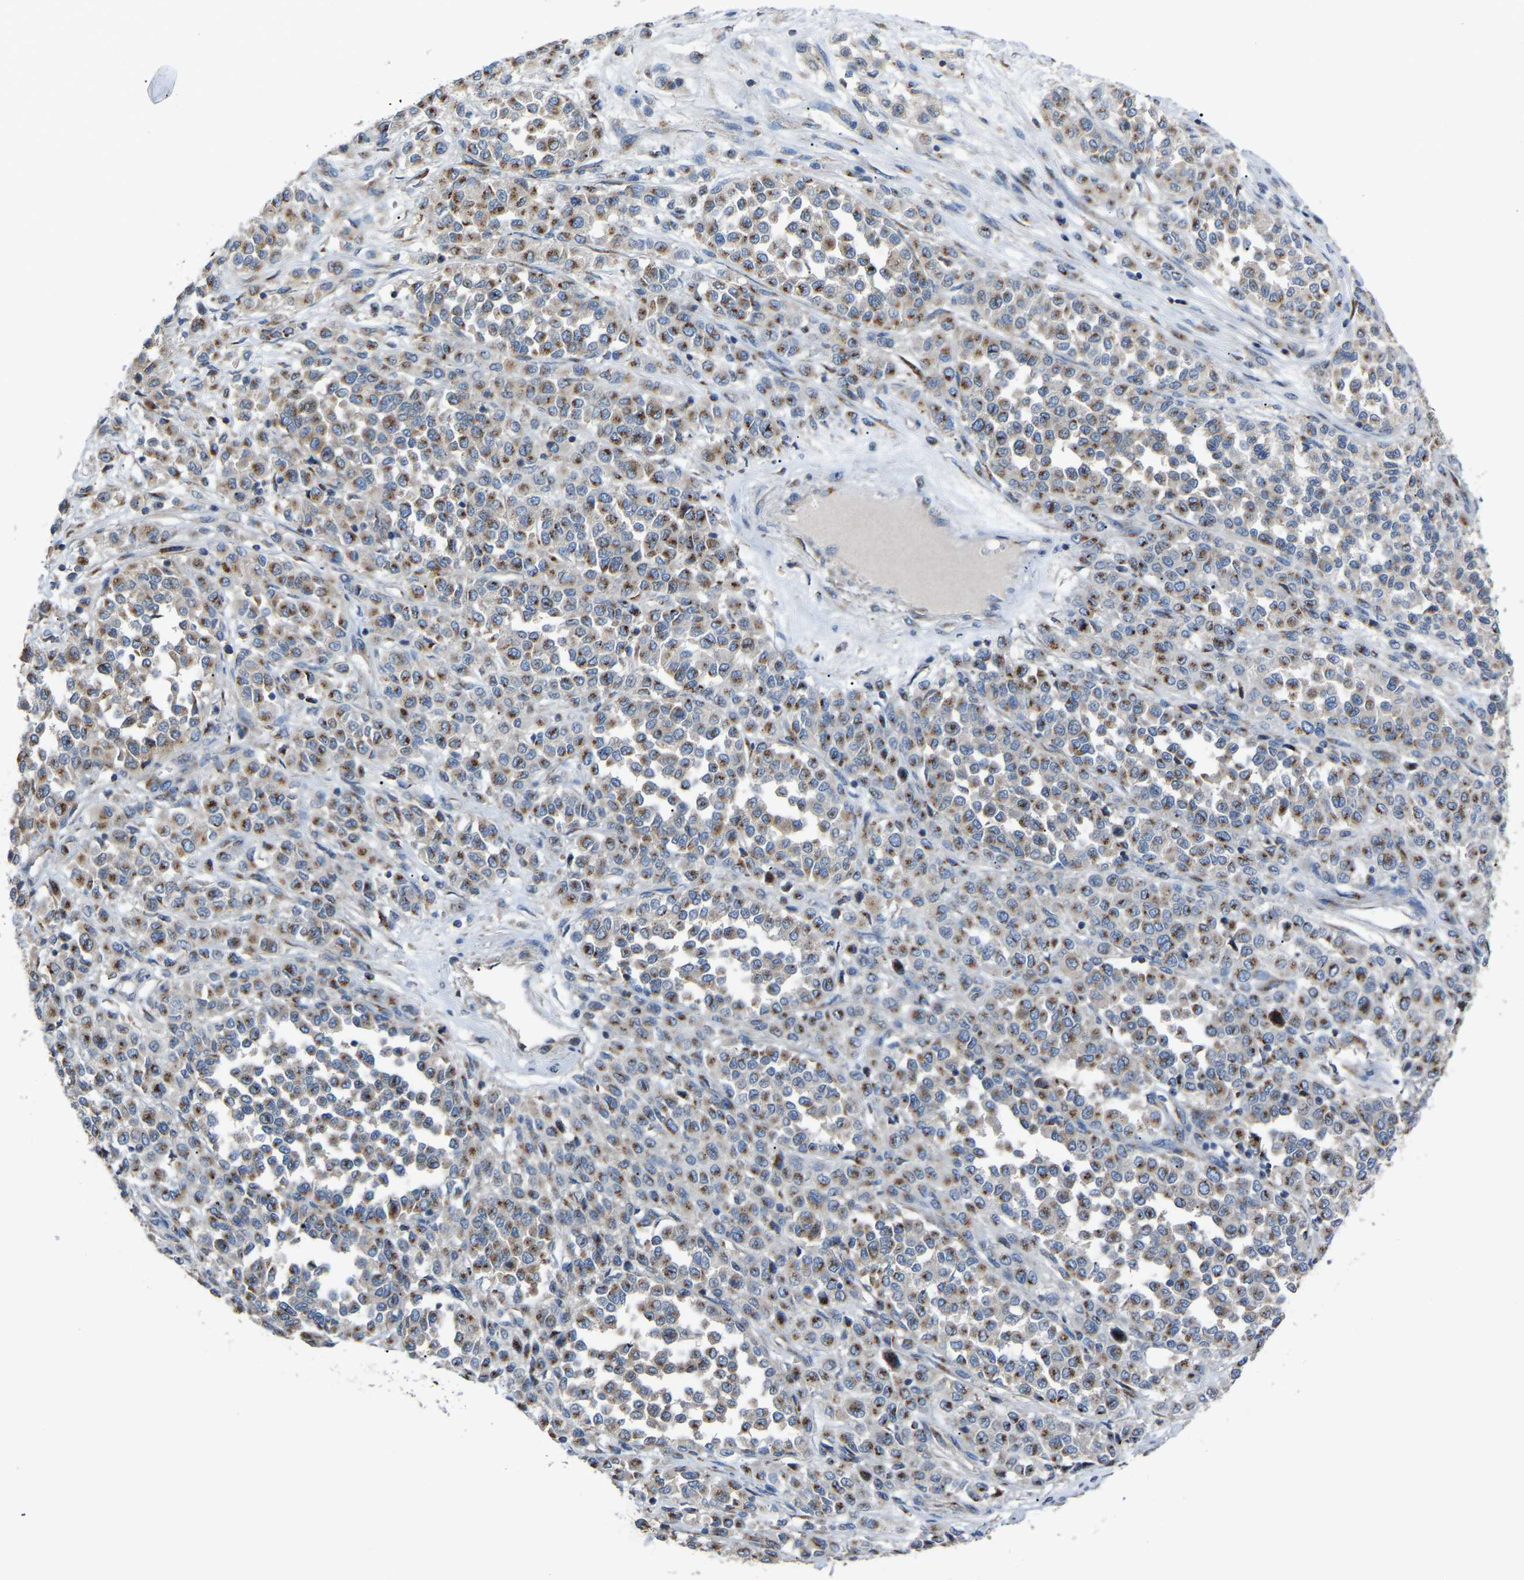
{"staining": {"intensity": "moderate", "quantity": ">75%", "location": "cytoplasmic/membranous"}, "tissue": "melanoma", "cell_type": "Tumor cells", "image_type": "cancer", "snomed": [{"axis": "morphology", "description": "Malignant melanoma, Metastatic site"}, {"axis": "topography", "description": "Pancreas"}], "caption": "Malignant melanoma (metastatic site) stained with a protein marker demonstrates moderate staining in tumor cells.", "gene": "CANT1", "patient": {"sex": "female", "age": 30}}